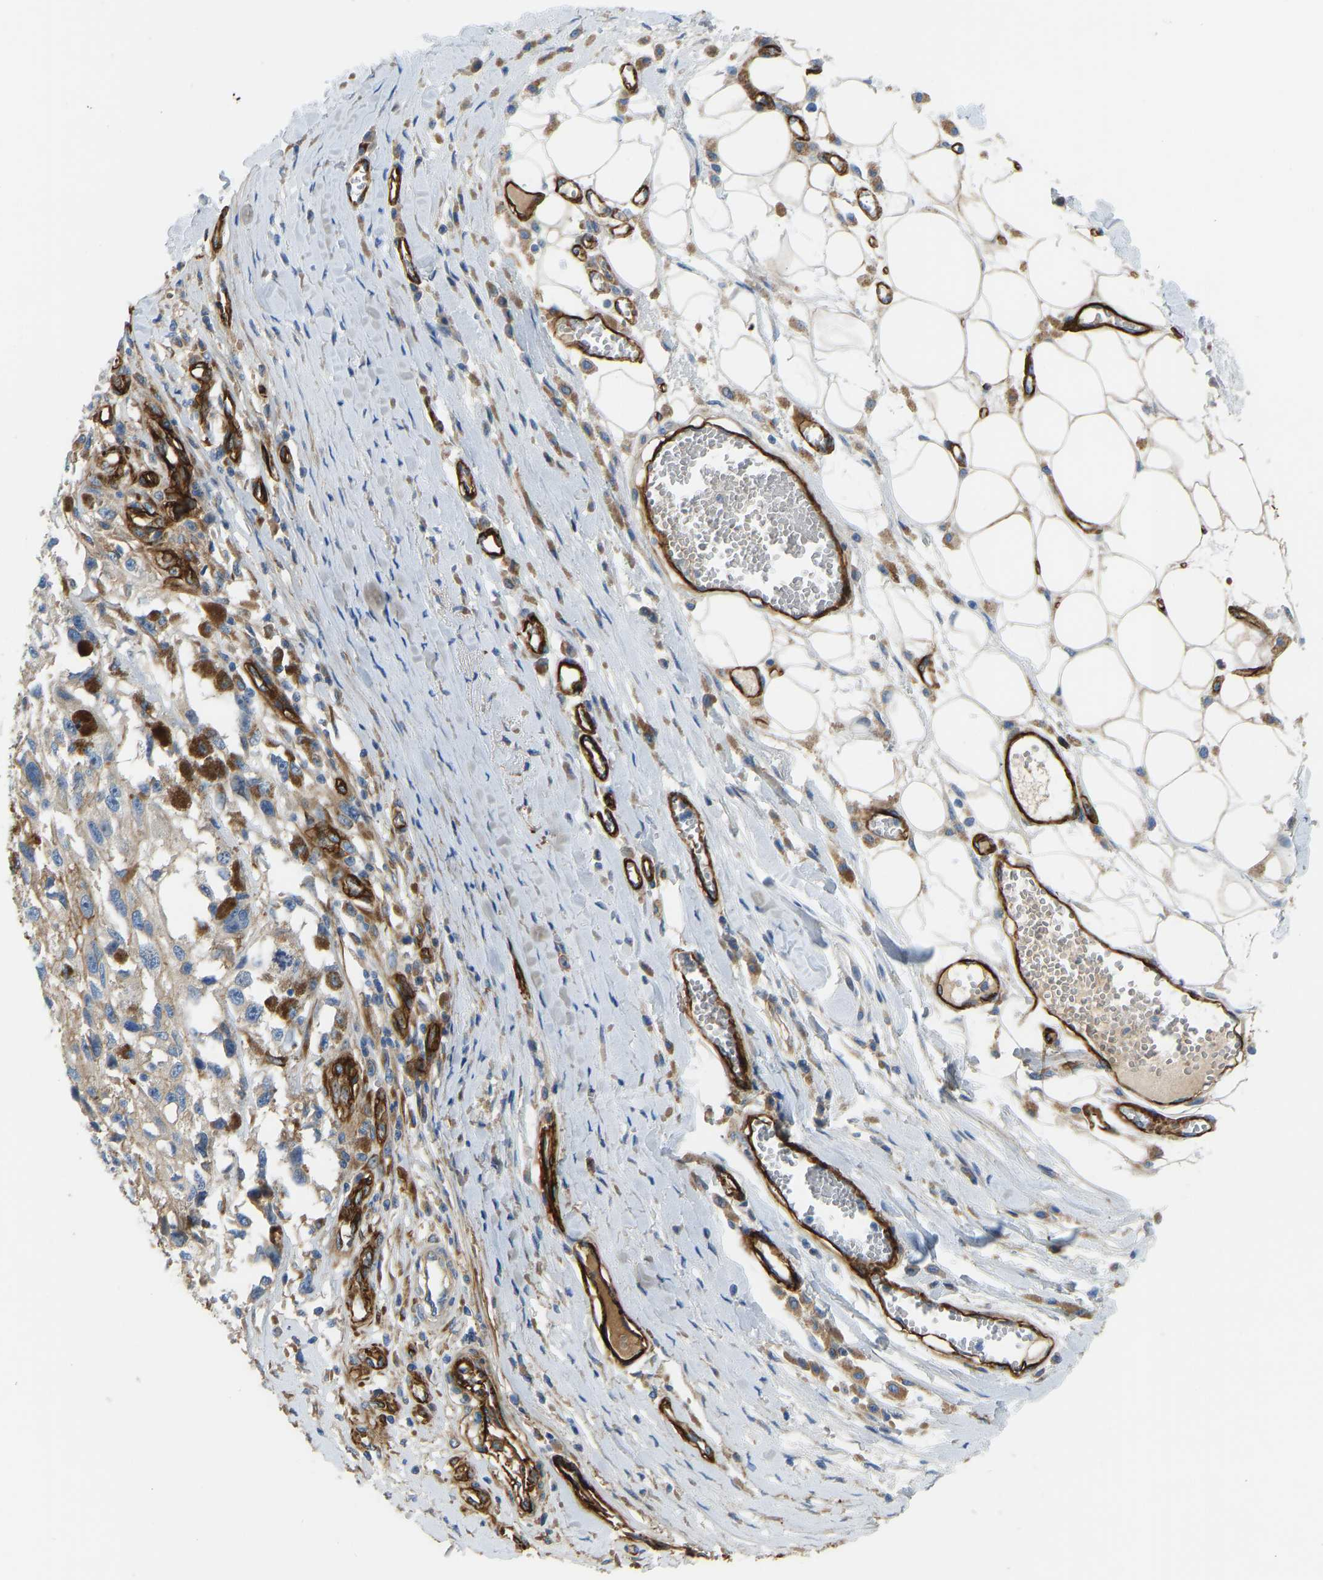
{"staining": {"intensity": "negative", "quantity": "none", "location": "none"}, "tissue": "melanoma", "cell_type": "Tumor cells", "image_type": "cancer", "snomed": [{"axis": "morphology", "description": "Malignant melanoma, Metastatic site"}, {"axis": "topography", "description": "Lymph node"}], "caption": "Tumor cells show no significant staining in melanoma. (DAB immunohistochemistry visualized using brightfield microscopy, high magnification).", "gene": "COL15A1", "patient": {"sex": "male", "age": 59}}